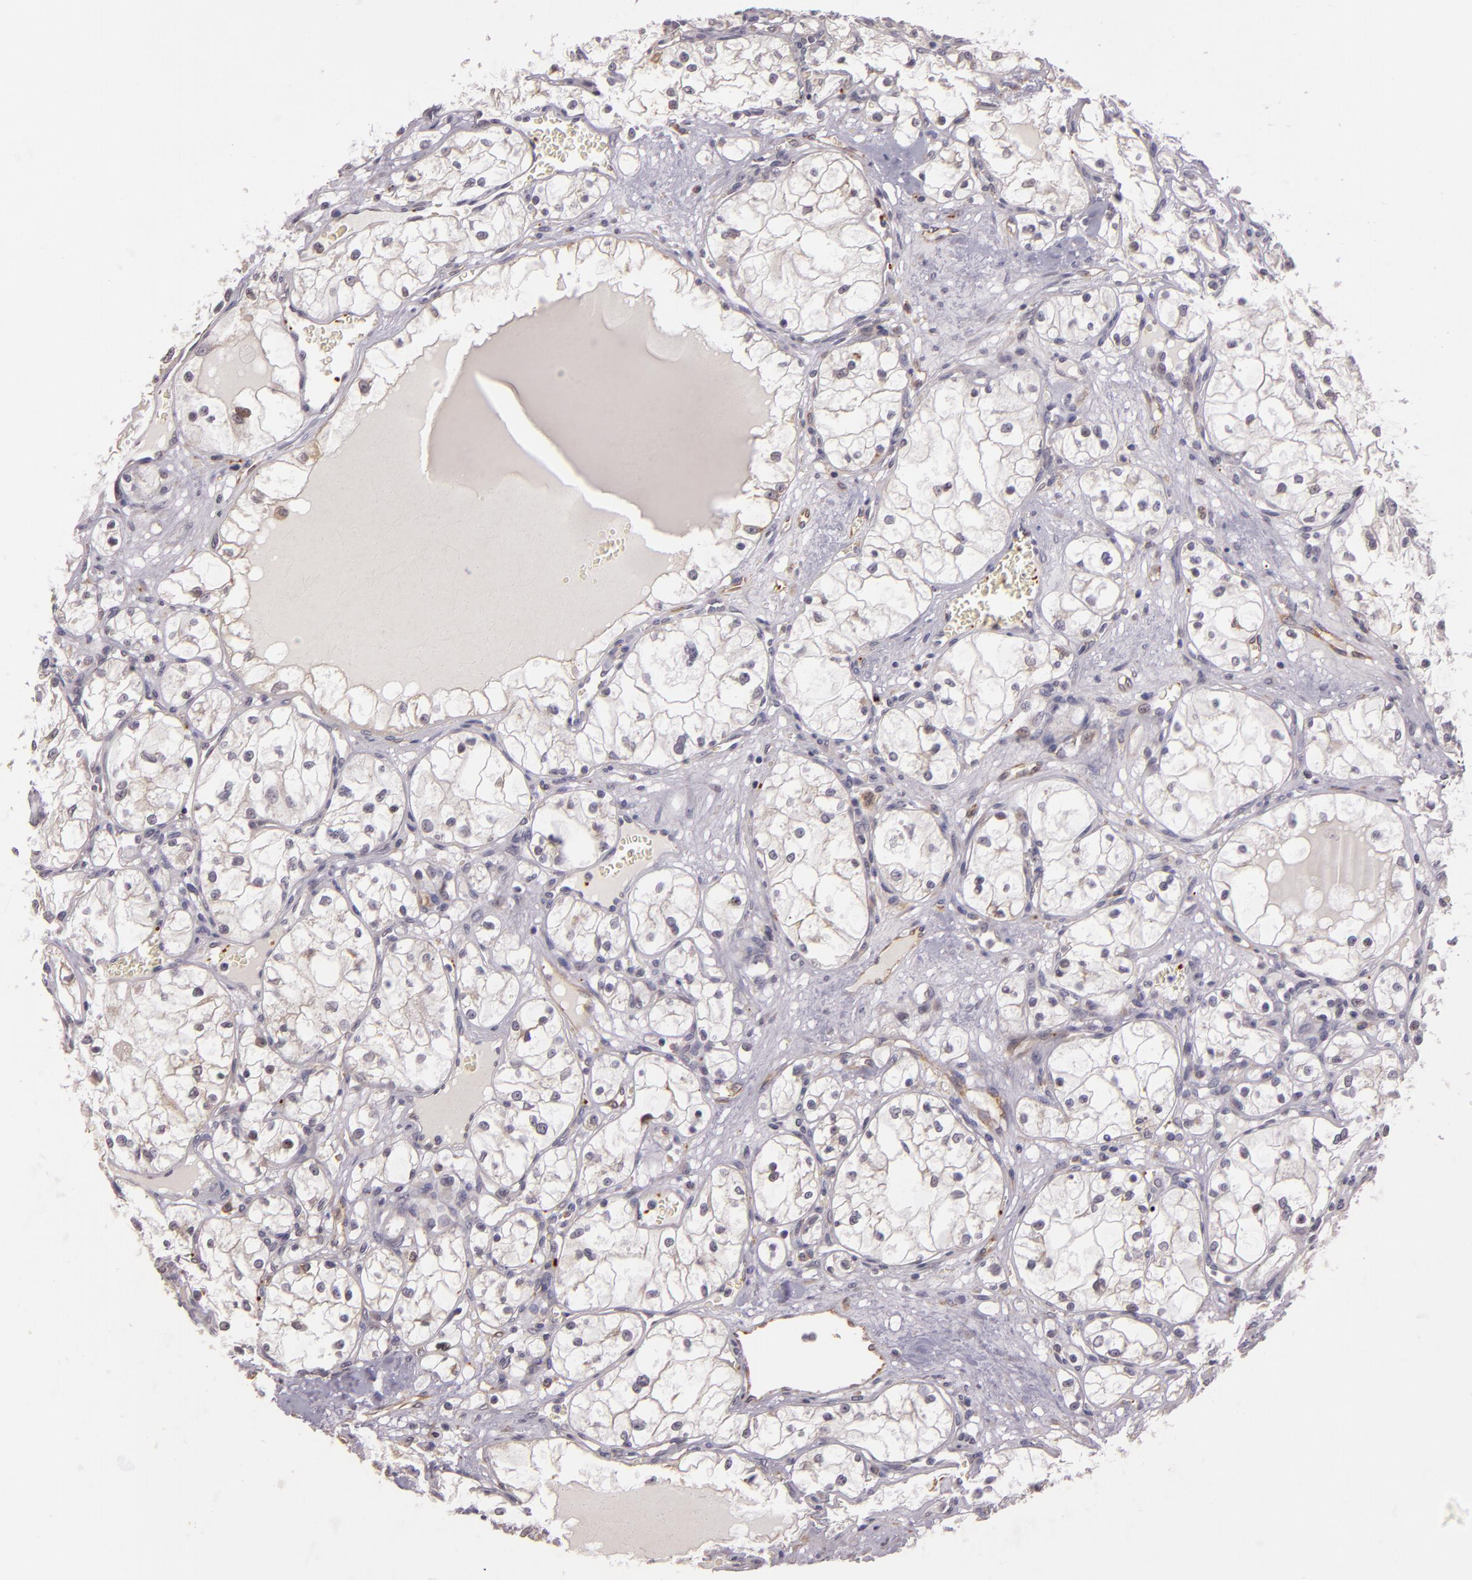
{"staining": {"intensity": "negative", "quantity": "none", "location": "none"}, "tissue": "renal cancer", "cell_type": "Tumor cells", "image_type": "cancer", "snomed": [{"axis": "morphology", "description": "Adenocarcinoma, NOS"}, {"axis": "topography", "description": "Kidney"}], "caption": "An immunohistochemistry micrograph of adenocarcinoma (renal) is shown. There is no staining in tumor cells of adenocarcinoma (renal). The staining was performed using DAB (3,3'-diaminobenzidine) to visualize the protein expression in brown, while the nuclei were stained in blue with hematoxylin (Magnification: 20x).", "gene": "SYTL4", "patient": {"sex": "male", "age": 61}}